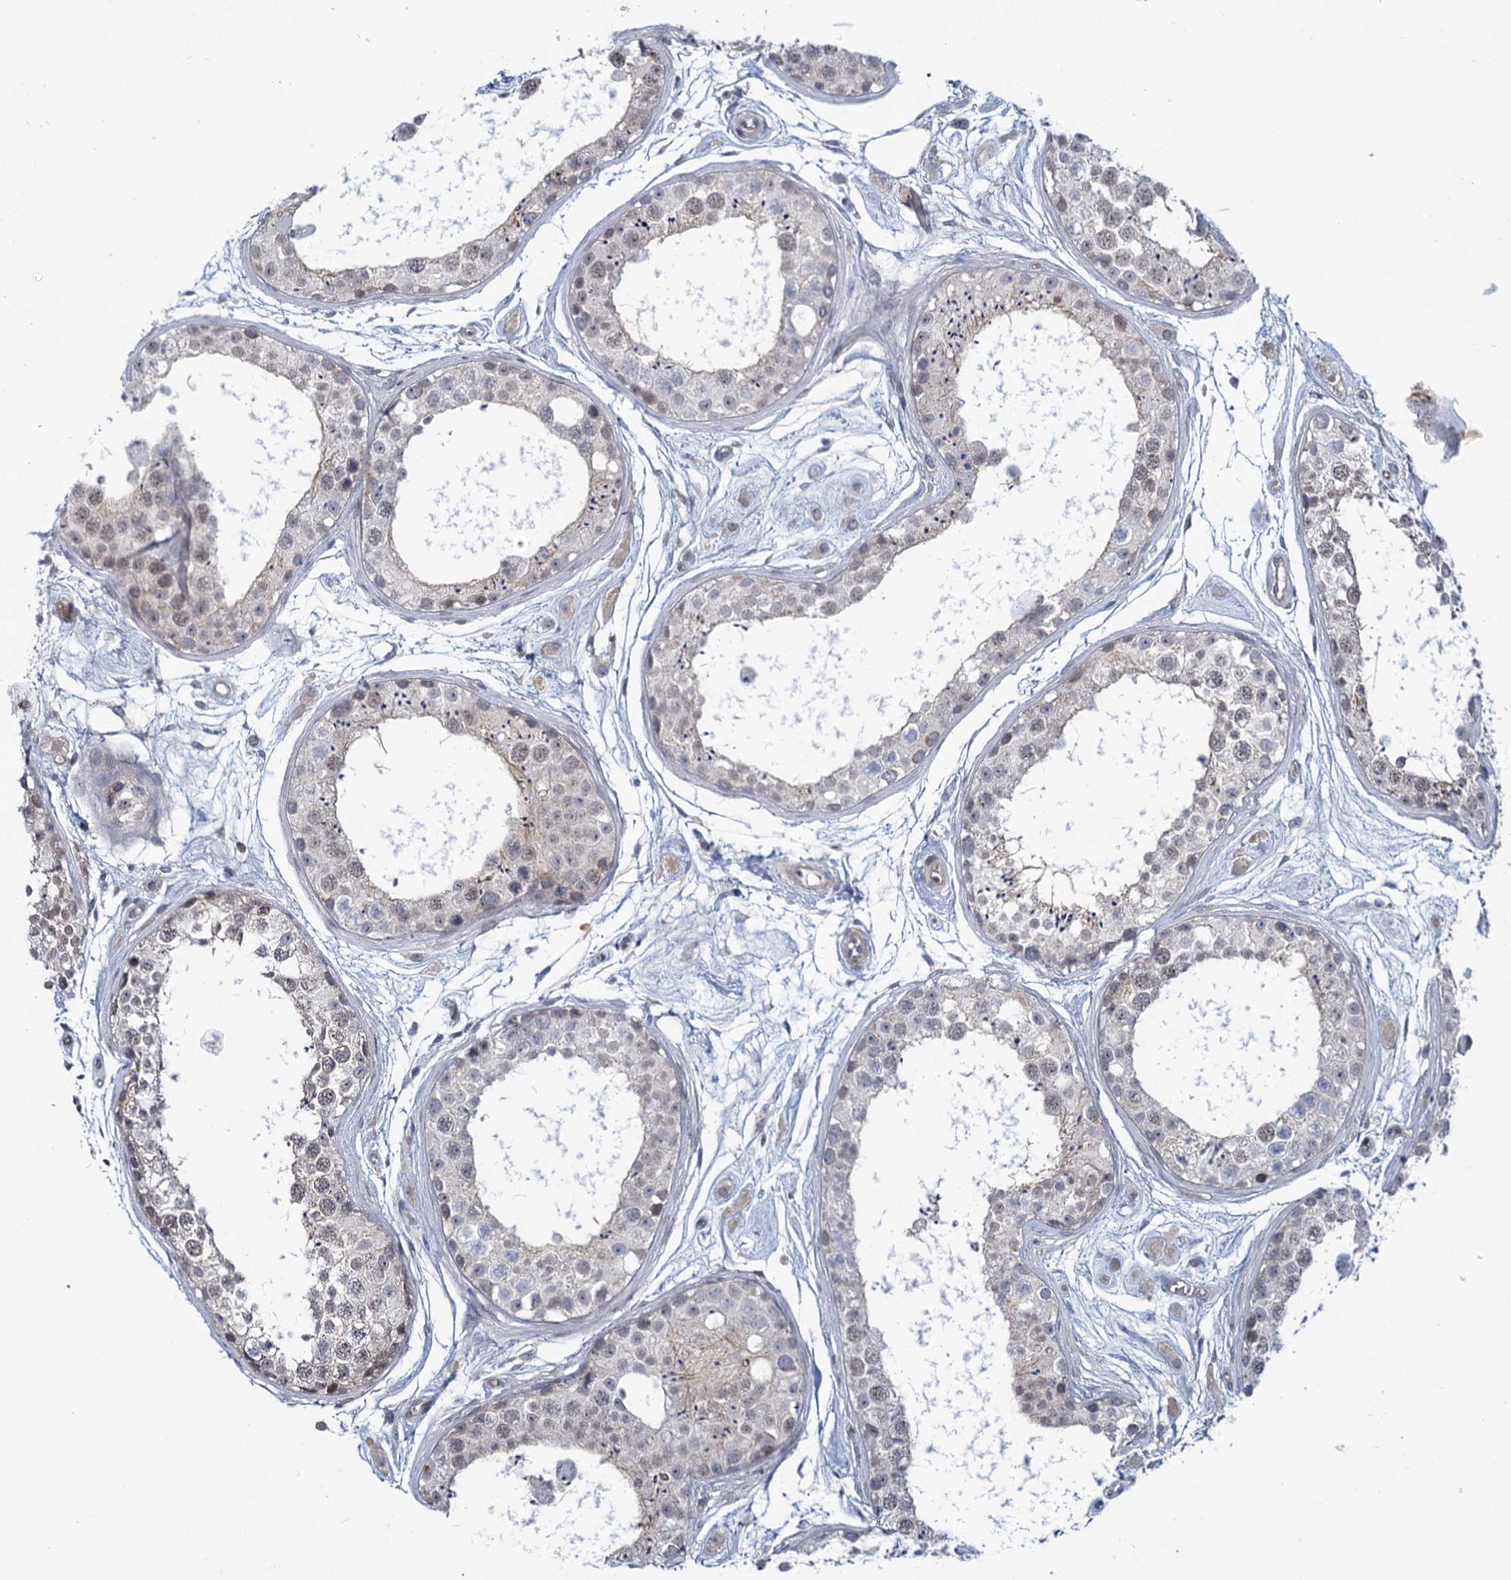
{"staining": {"intensity": "weak", "quantity": "25%-75%", "location": "nuclear"}, "tissue": "testis", "cell_type": "Cells in seminiferous ducts", "image_type": "normal", "snomed": [{"axis": "morphology", "description": "Normal tissue, NOS"}, {"axis": "topography", "description": "Testis"}], "caption": "Protein expression analysis of benign human testis reveals weak nuclear positivity in about 25%-75% of cells in seminiferous ducts.", "gene": "MBLAC2", "patient": {"sex": "male", "age": 25}}